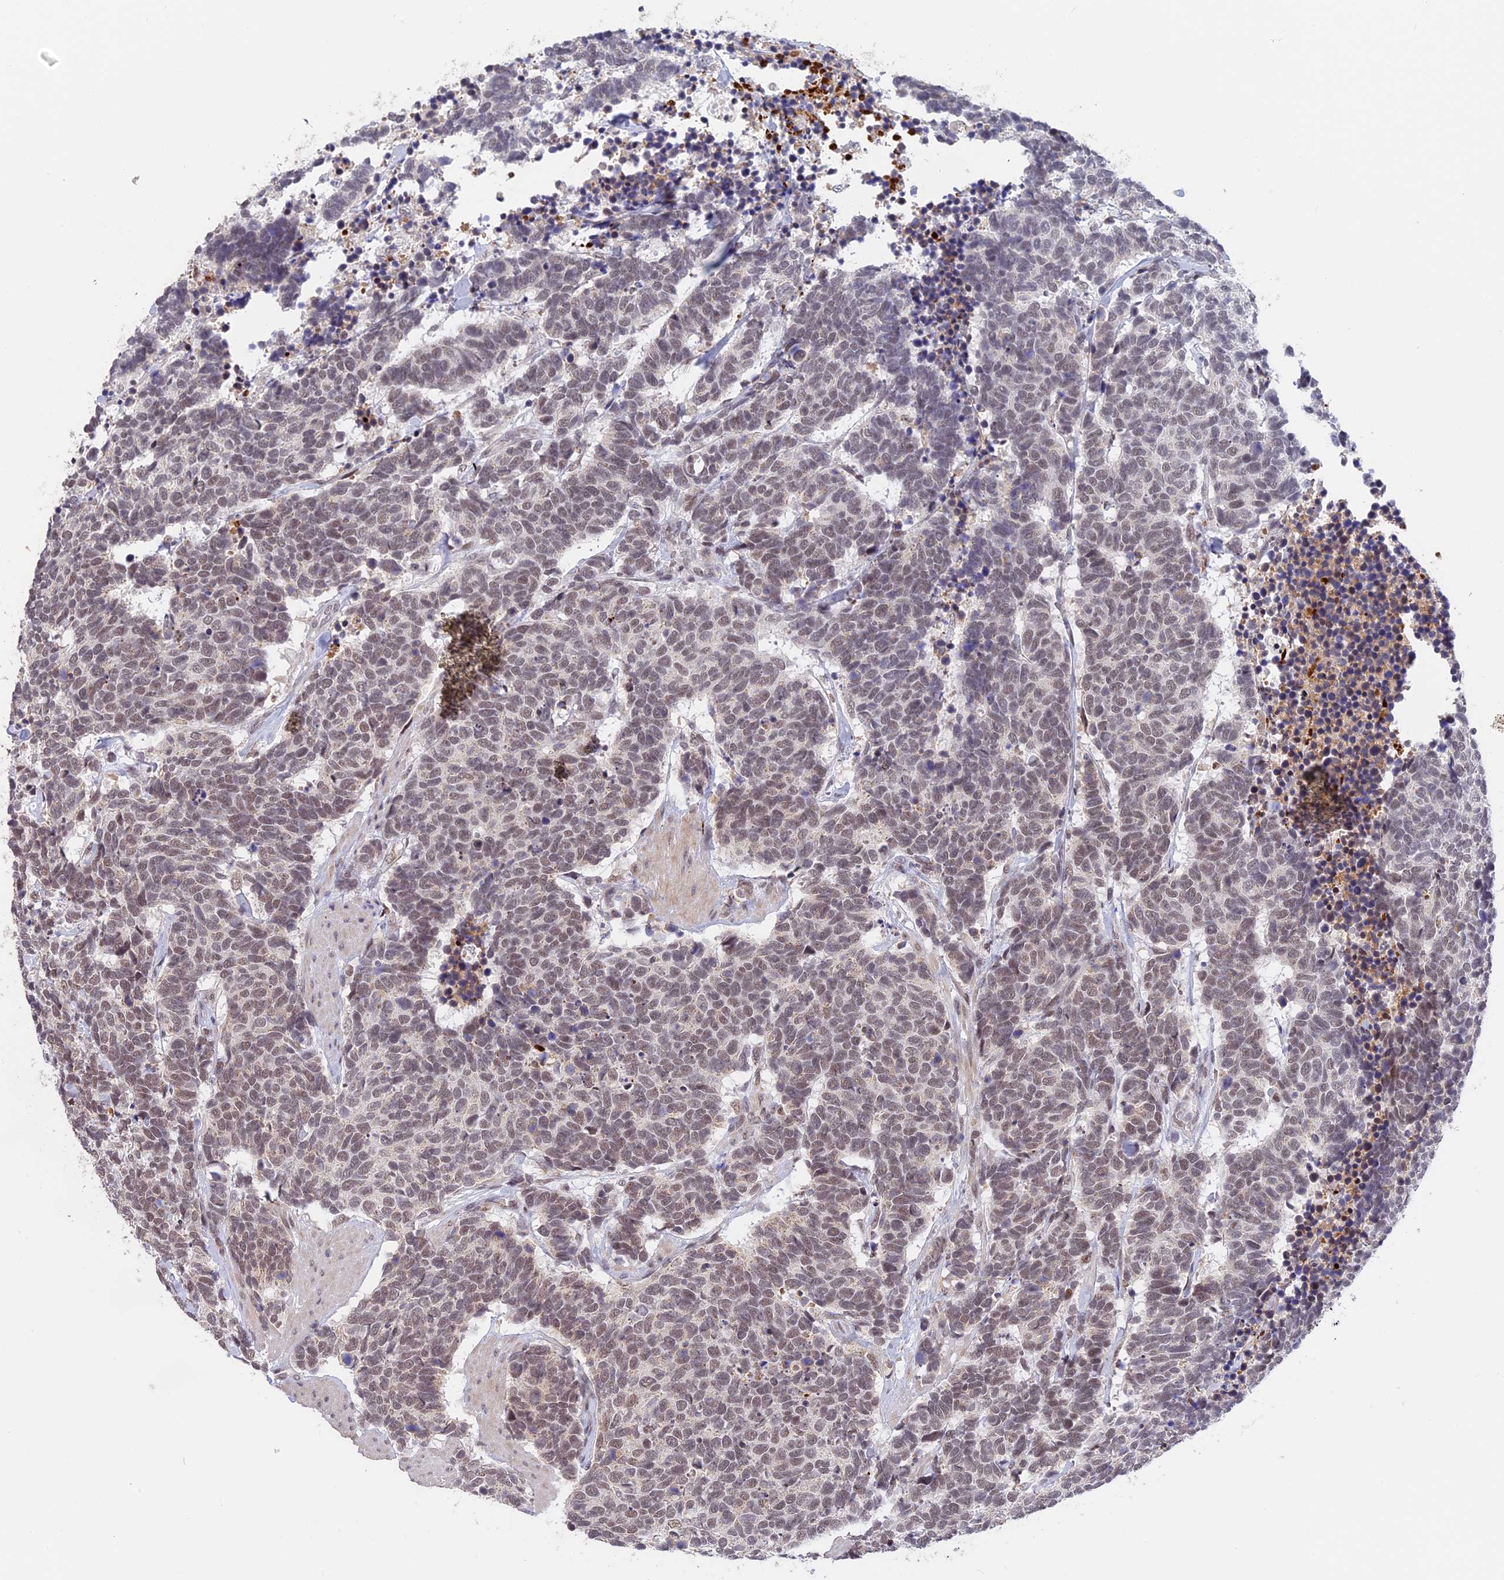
{"staining": {"intensity": "weak", "quantity": ">75%", "location": "nuclear"}, "tissue": "carcinoid", "cell_type": "Tumor cells", "image_type": "cancer", "snomed": [{"axis": "morphology", "description": "Carcinoma, NOS"}, {"axis": "morphology", "description": "Carcinoid, malignant, NOS"}, {"axis": "topography", "description": "Urinary bladder"}], "caption": "The micrograph demonstrates immunohistochemical staining of carcinoid. There is weak nuclear staining is present in approximately >75% of tumor cells.", "gene": "POLR2C", "patient": {"sex": "male", "age": 57}}